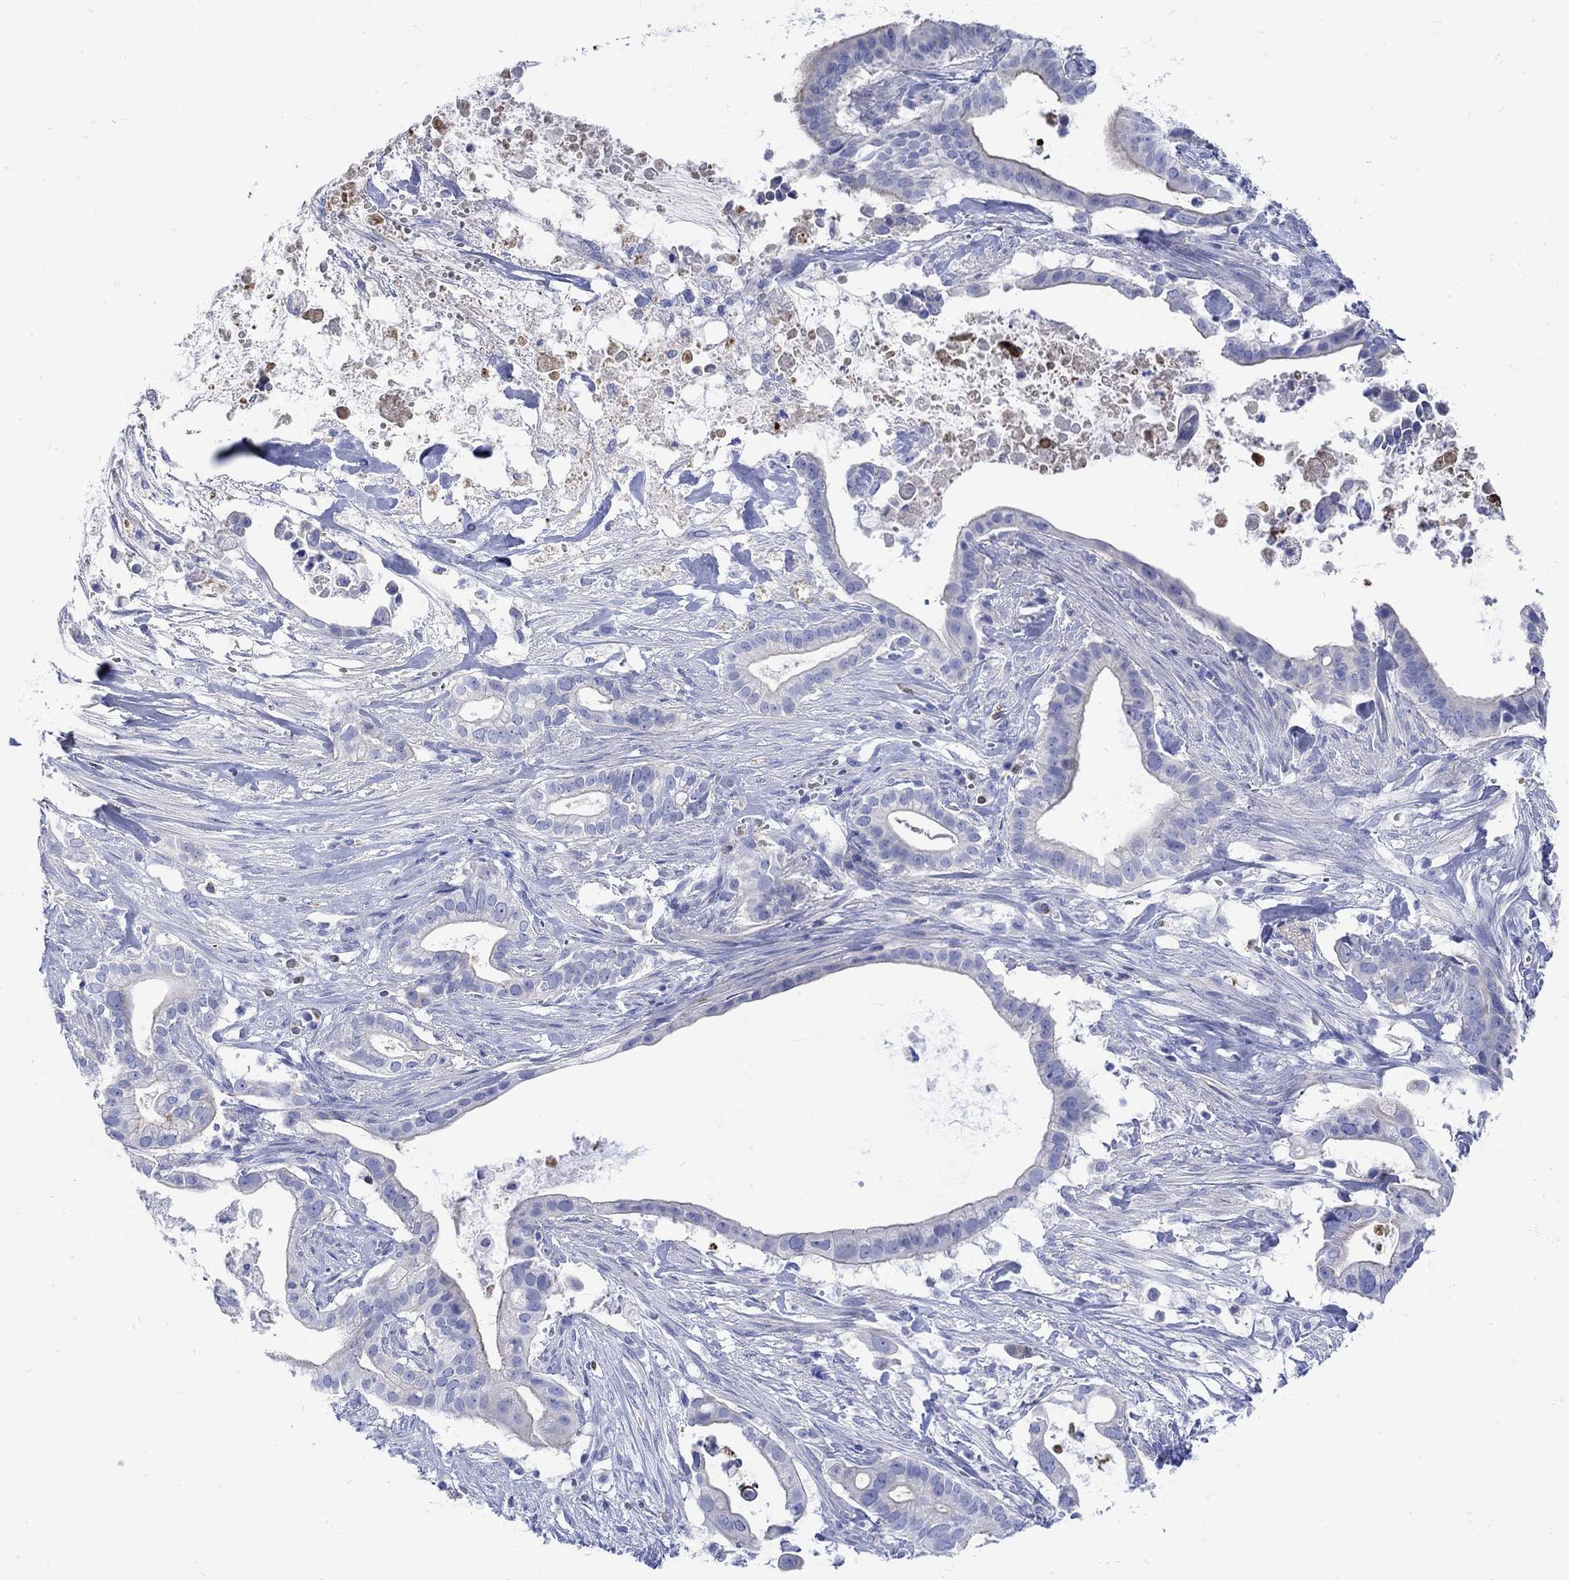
{"staining": {"intensity": "negative", "quantity": "none", "location": "none"}, "tissue": "pancreatic cancer", "cell_type": "Tumor cells", "image_type": "cancer", "snomed": [{"axis": "morphology", "description": "Adenocarcinoma, NOS"}, {"axis": "topography", "description": "Pancreas"}], "caption": "Adenocarcinoma (pancreatic) was stained to show a protein in brown. There is no significant staining in tumor cells. (Immunohistochemistry (ihc), brightfield microscopy, high magnification).", "gene": "ANKMY1", "patient": {"sex": "male", "age": 61}}